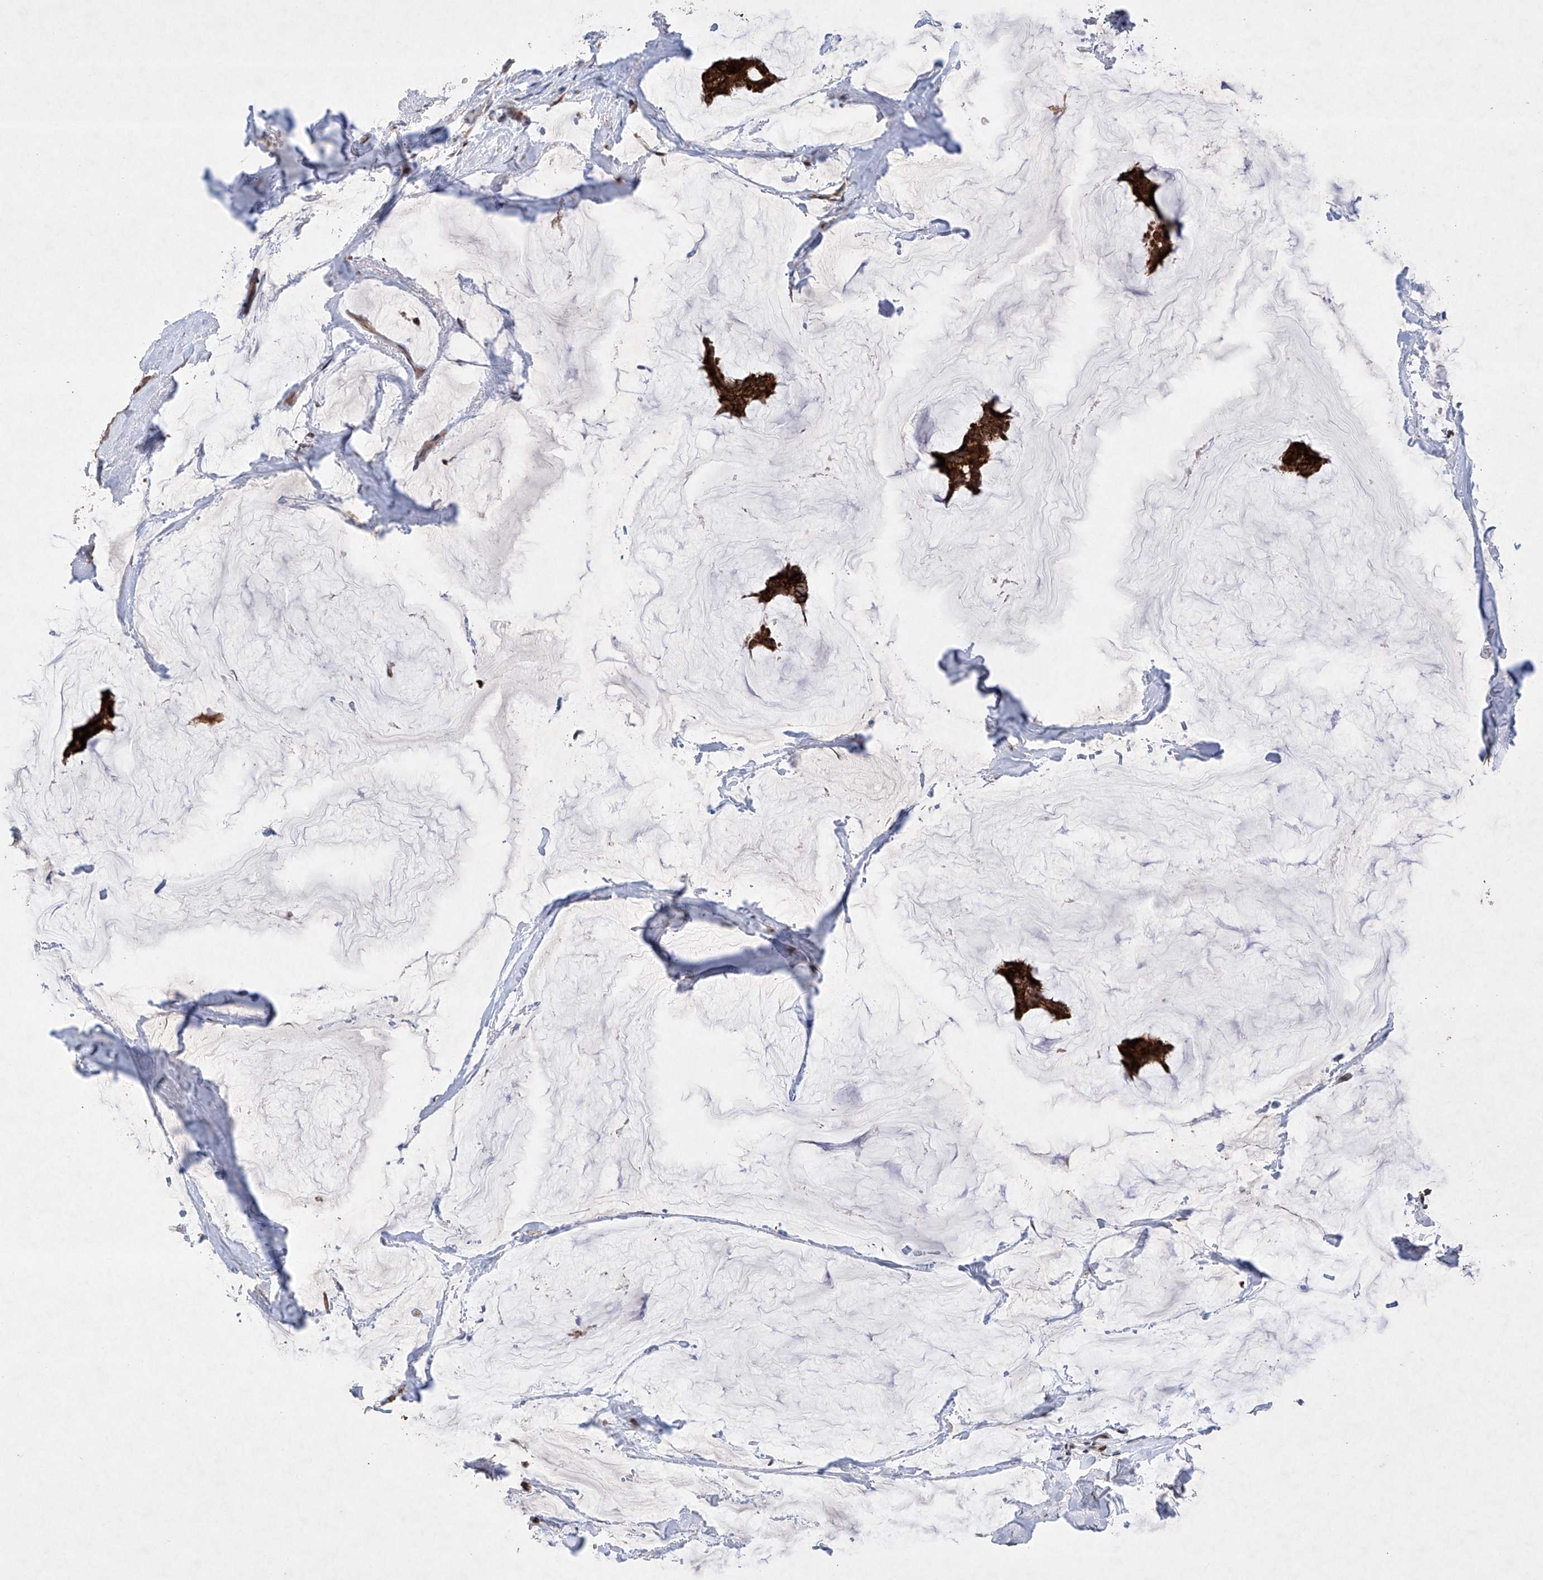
{"staining": {"intensity": "strong", "quantity": ">75%", "location": "cytoplasmic/membranous,nuclear"}, "tissue": "breast cancer", "cell_type": "Tumor cells", "image_type": "cancer", "snomed": [{"axis": "morphology", "description": "Duct carcinoma"}, {"axis": "topography", "description": "Breast"}], "caption": "Immunohistochemistry (IHC) staining of infiltrating ductal carcinoma (breast), which reveals high levels of strong cytoplasmic/membranous and nuclear staining in approximately >75% of tumor cells indicating strong cytoplasmic/membranous and nuclear protein positivity. The staining was performed using DAB (brown) for protein detection and nuclei were counterstained in hematoxylin (blue).", "gene": "AFG1L", "patient": {"sex": "female", "age": 93}}